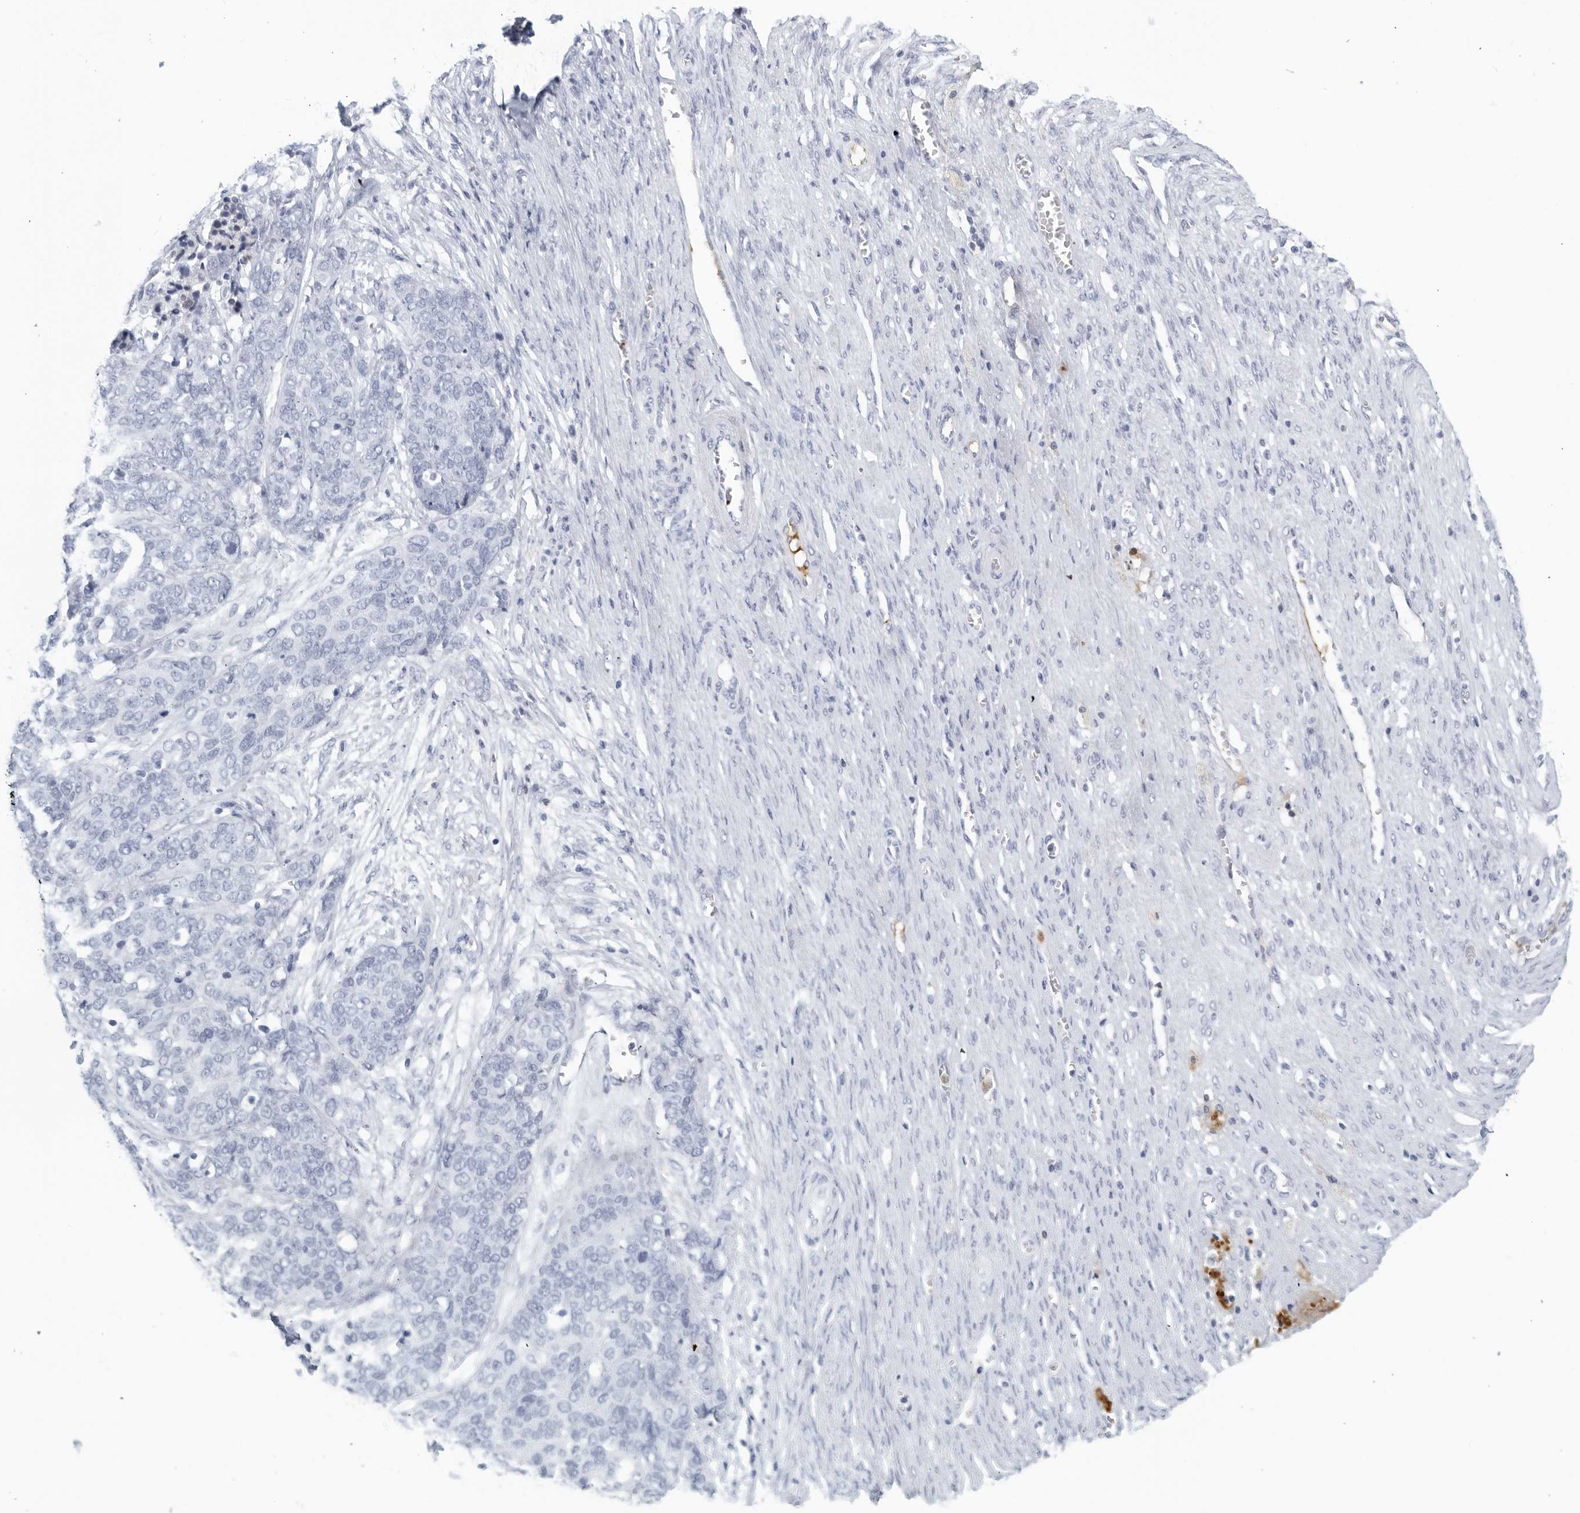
{"staining": {"intensity": "negative", "quantity": "none", "location": "none"}, "tissue": "ovarian cancer", "cell_type": "Tumor cells", "image_type": "cancer", "snomed": [{"axis": "morphology", "description": "Cystadenocarcinoma, serous, NOS"}, {"axis": "topography", "description": "Ovary"}], "caption": "Tumor cells show no significant staining in serous cystadenocarcinoma (ovarian).", "gene": "FGG", "patient": {"sex": "female", "age": 44}}